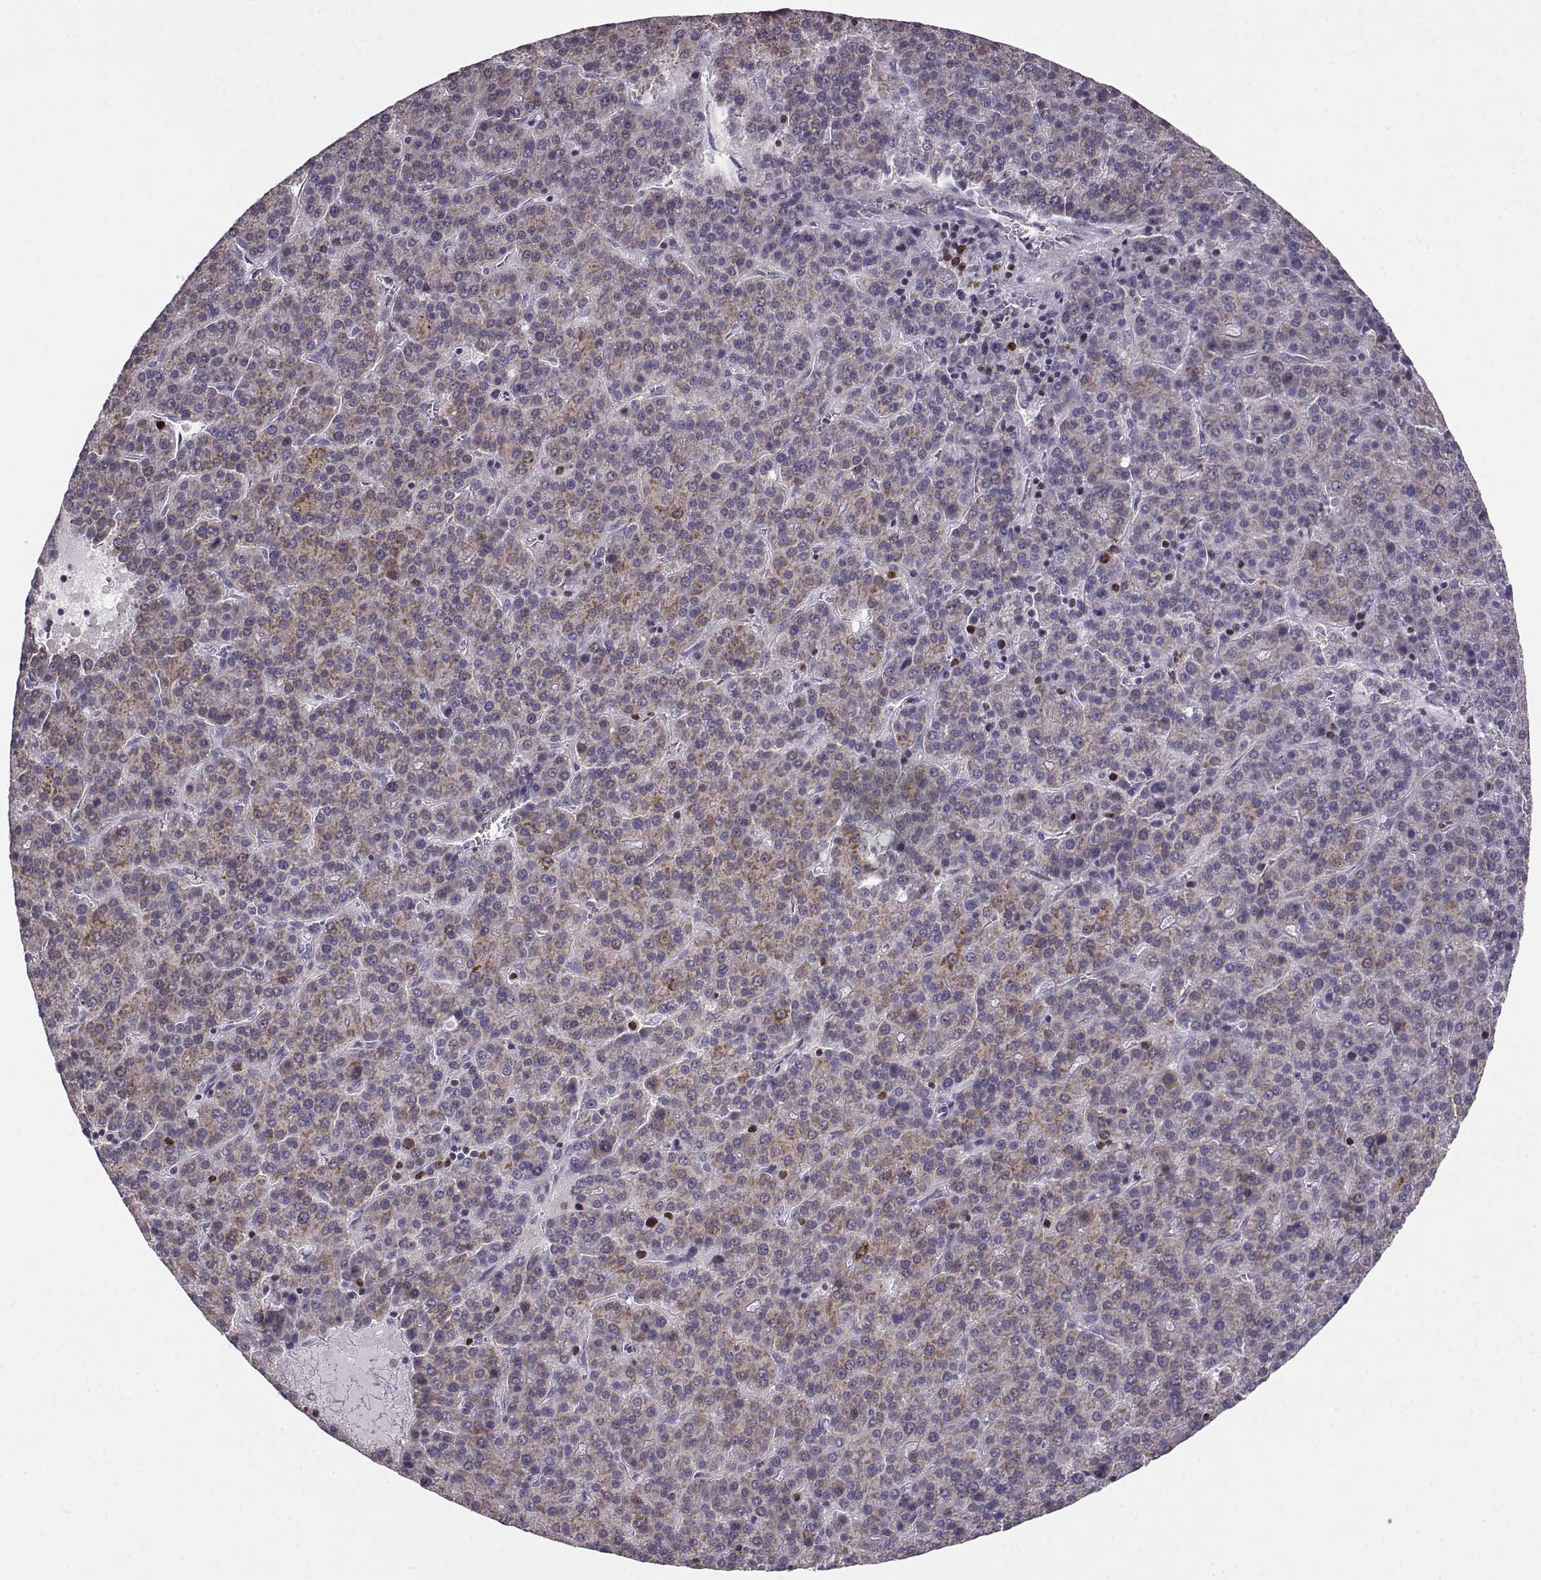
{"staining": {"intensity": "moderate", "quantity": "25%-75%", "location": "cytoplasmic/membranous"}, "tissue": "liver cancer", "cell_type": "Tumor cells", "image_type": "cancer", "snomed": [{"axis": "morphology", "description": "Carcinoma, Hepatocellular, NOS"}, {"axis": "topography", "description": "Liver"}], "caption": "IHC micrograph of liver cancer (hepatocellular carcinoma) stained for a protein (brown), which displays medium levels of moderate cytoplasmic/membranous expression in about 25%-75% of tumor cells.", "gene": "ELOVL5", "patient": {"sex": "female", "age": 58}}